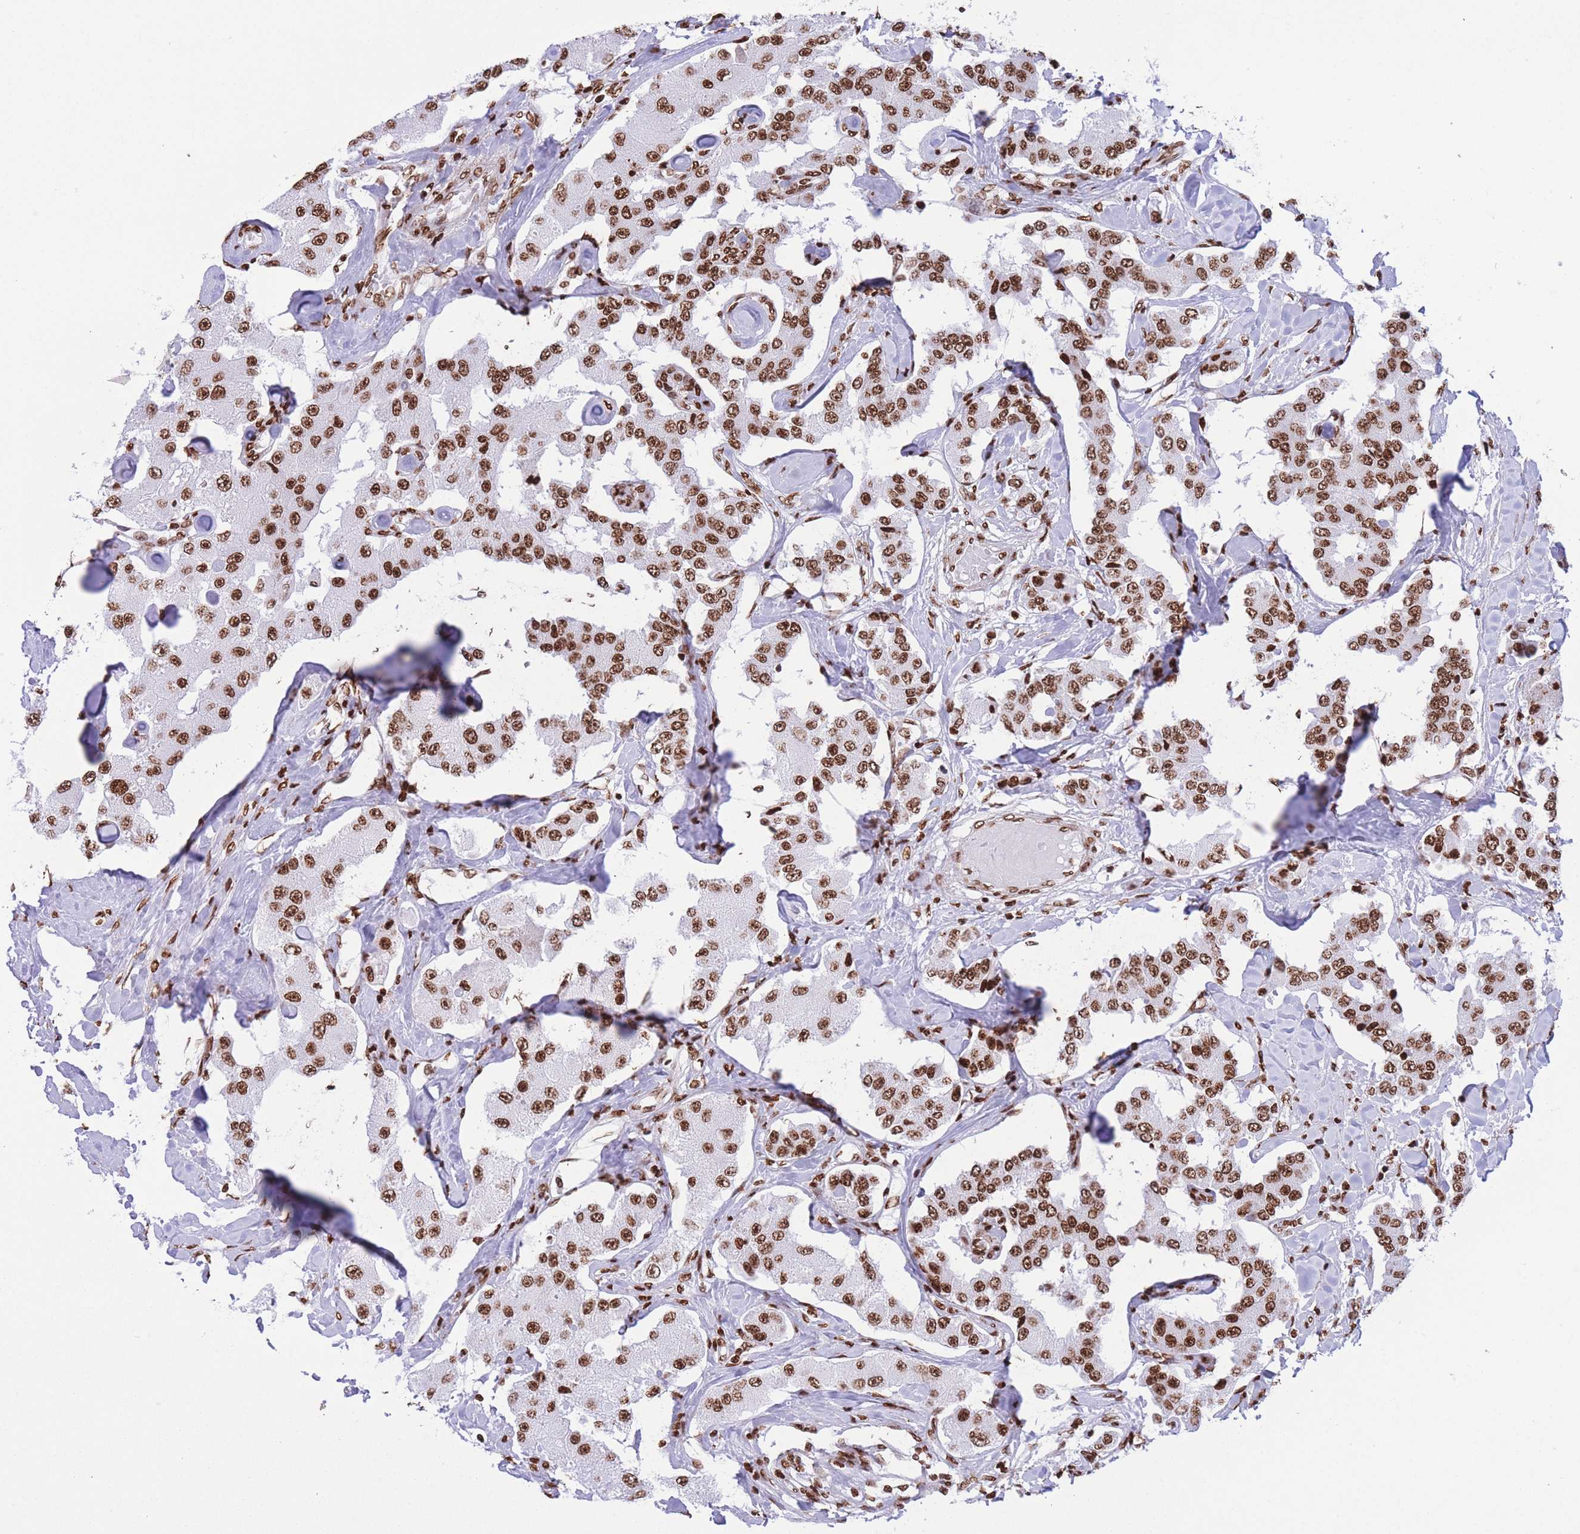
{"staining": {"intensity": "strong", "quantity": ">75%", "location": "nuclear"}, "tissue": "carcinoid", "cell_type": "Tumor cells", "image_type": "cancer", "snomed": [{"axis": "morphology", "description": "Carcinoid, malignant, NOS"}, {"axis": "topography", "description": "Pancreas"}], "caption": "This image exhibits IHC staining of human carcinoid (malignant), with high strong nuclear staining in about >75% of tumor cells.", "gene": "H2BC11", "patient": {"sex": "male", "age": 41}}